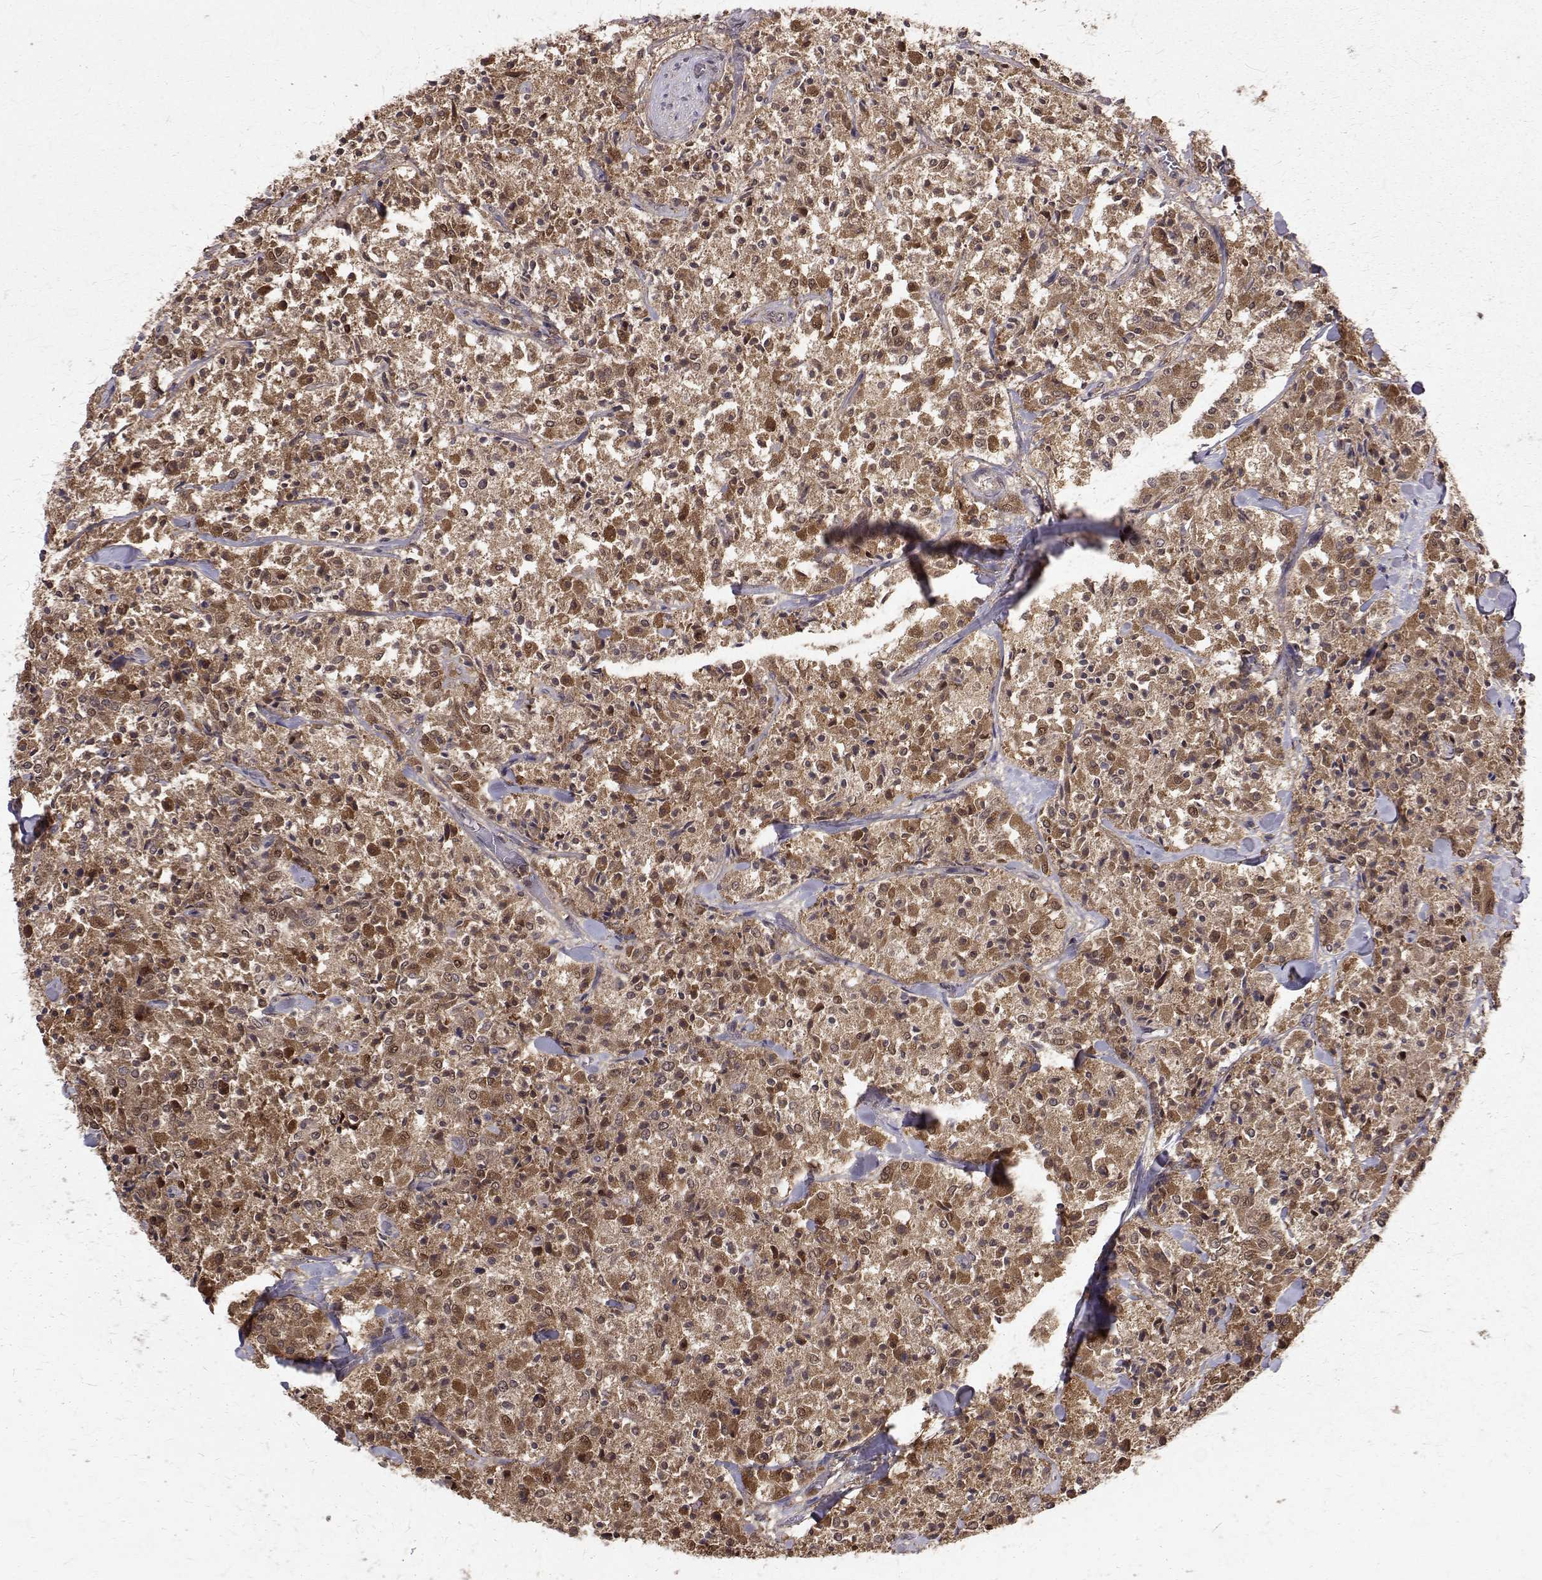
{"staining": {"intensity": "moderate", "quantity": ">75%", "location": "cytoplasmic/membranous,nuclear"}, "tissue": "carcinoid", "cell_type": "Tumor cells", "image_type": "cancer", "snomed": [{"axis": "morphology", "description": "Carcinoid, malignant, NOS"}, {"axis": "topography", "description": "Lung"}], "caption": "IHC photomicrograph of neoplastic tissue: human carcinoid stained using IHC shows medium levels of moderate protein expression localized specifically in the cytoplasmic/membranous and nuclear of tumor cells, appearing as a cytoplasmic/membranous and nuclear brown color.", "gene": "NIF3L1", "patient": {"sex": "male", "age": 71}}